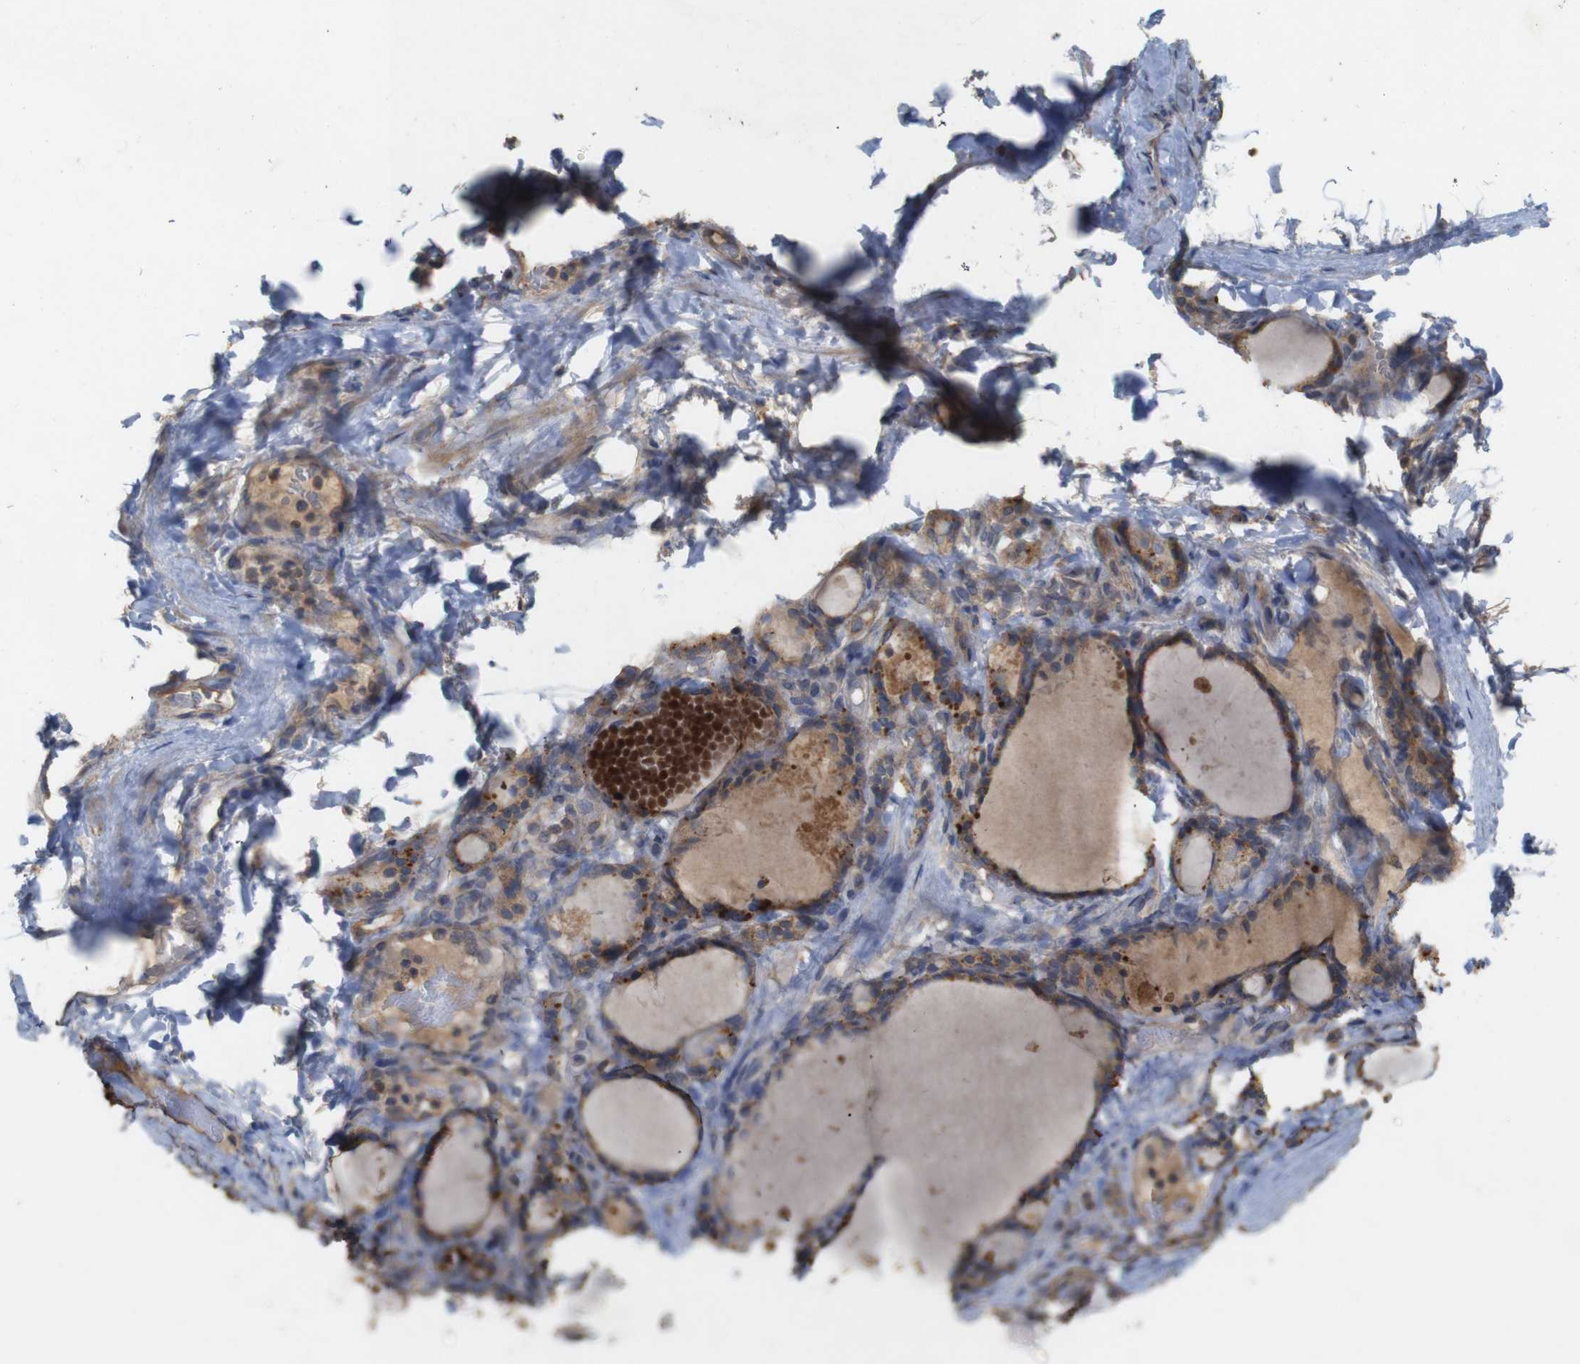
{"staining": {"intensity": "moderate", "quantity": ">75%", "location": "cytoplasmic/membranous"}, "tissue": "thyroid gland", "cell_type": "Glandular cells", "image_type": "normal", "snomed": [{"axis": "morphology", "description": "Normal tissue, NOS"}, {"axis": "topography", "description": "Thyroid gland"}], "caption": "Glandular cells display moderate cytoplasmic/membranous positivity in approximately >75% of cells in benign thyroid gland. The protein of interest is stained brown, and the nuclei are stained in blue (DAB IHC with brightfield microscopy, high magnification).", "gene": "KCNS3", "patient": {"sex": "female", "age": 28}}